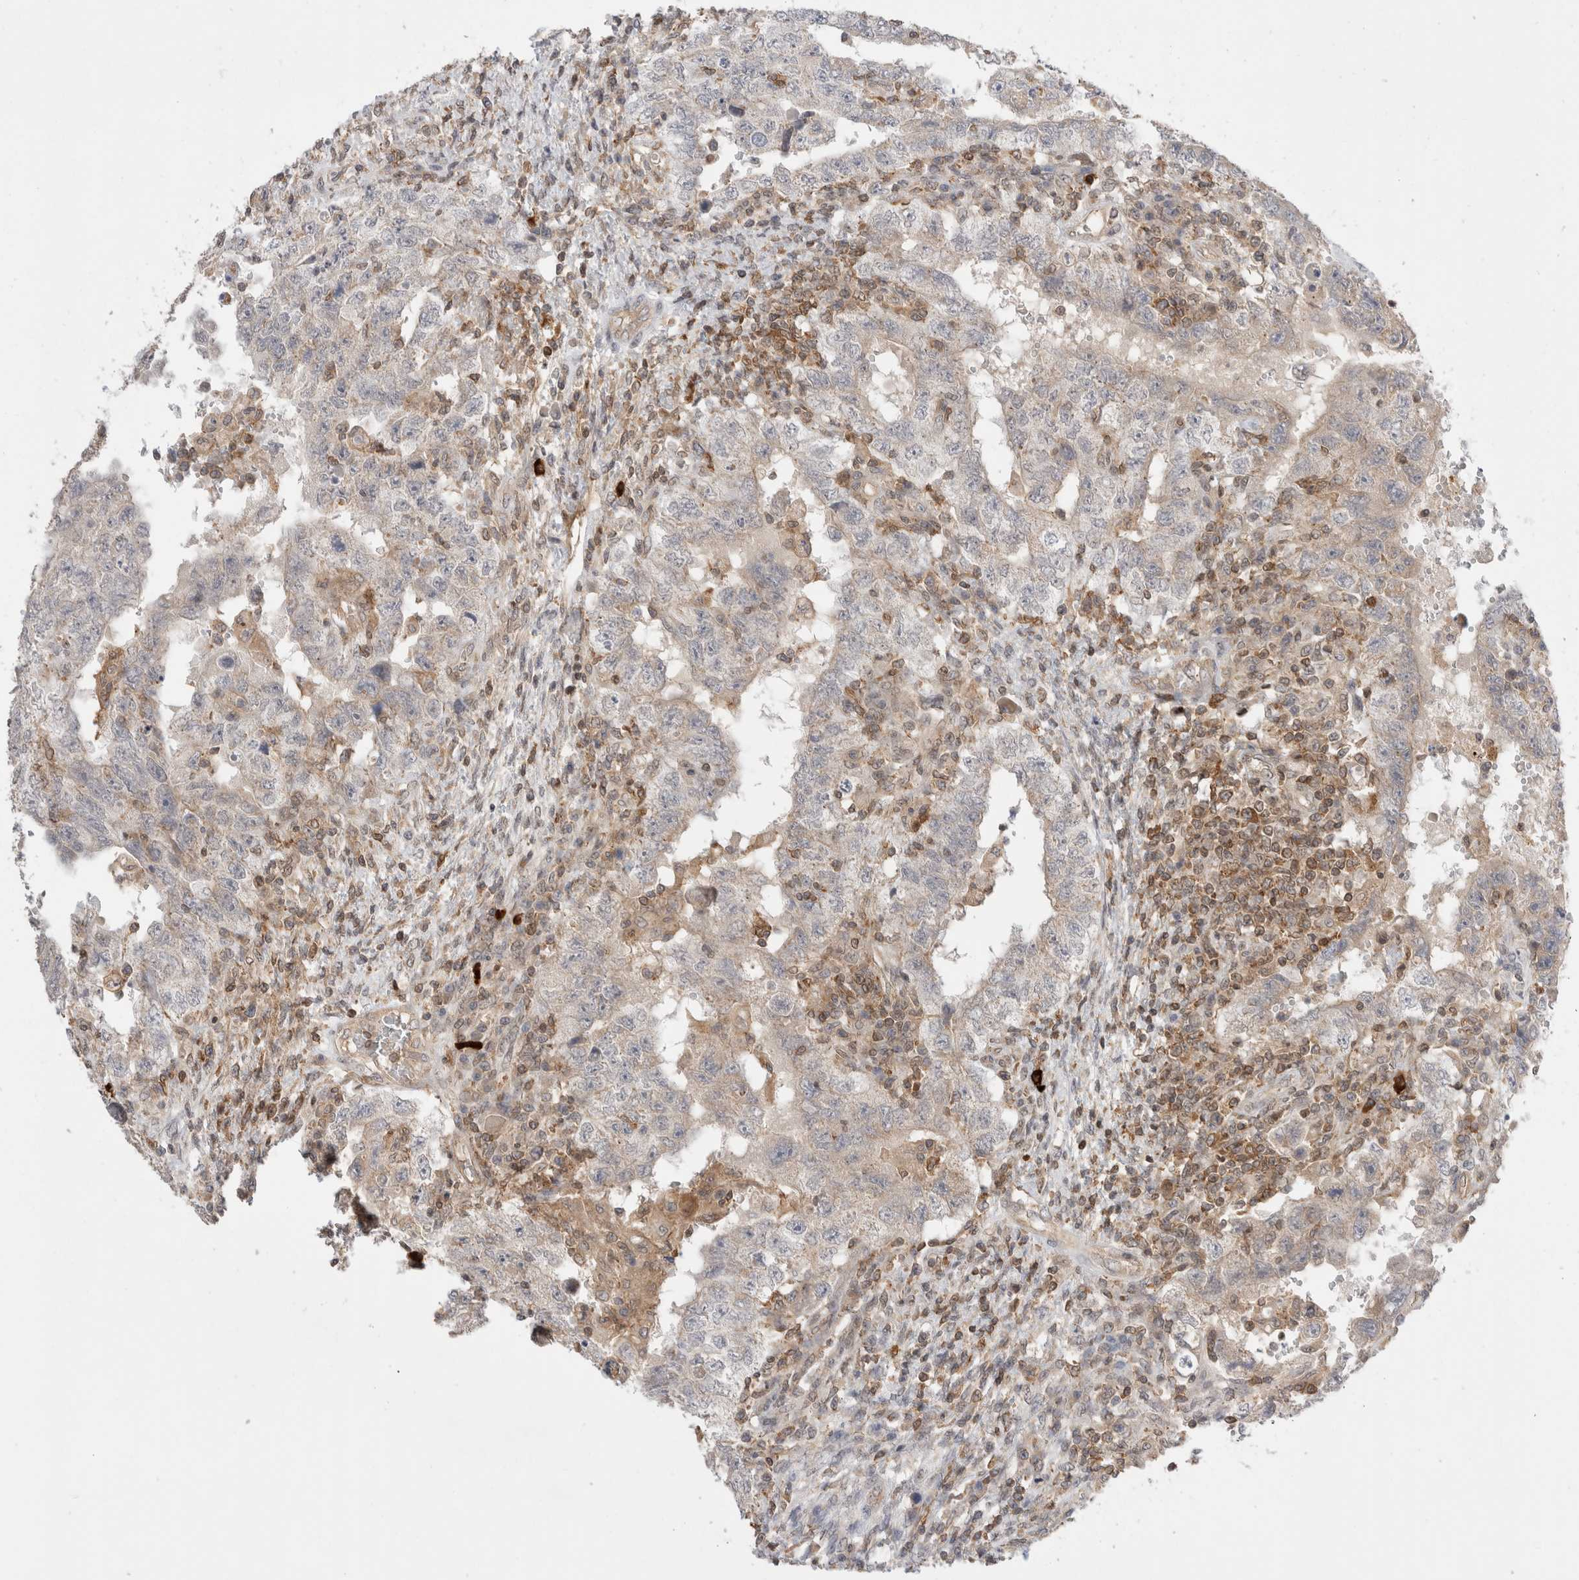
{"staining": {"intensity": "weak", "quantity": "<25%", "location": "cytoplasmic/membranous"}, "tissue": "testis cancer", "cell_type": "Tumor cells", "image_type": "cancer", "snomed": [{"axis": "morphology", "description": "Carcinoma, Embryonal, NOS"}, {"axis": "topography", "description": "Testis"}], "caption": "DAB (3,3'-diaminobenzidine) immunohistochemical staining of embryonal carcinoma (testis) displays no significant staining in tumor cells.", "gene": "NFKB1", "patient": {"sex": "male", "age": 26}}